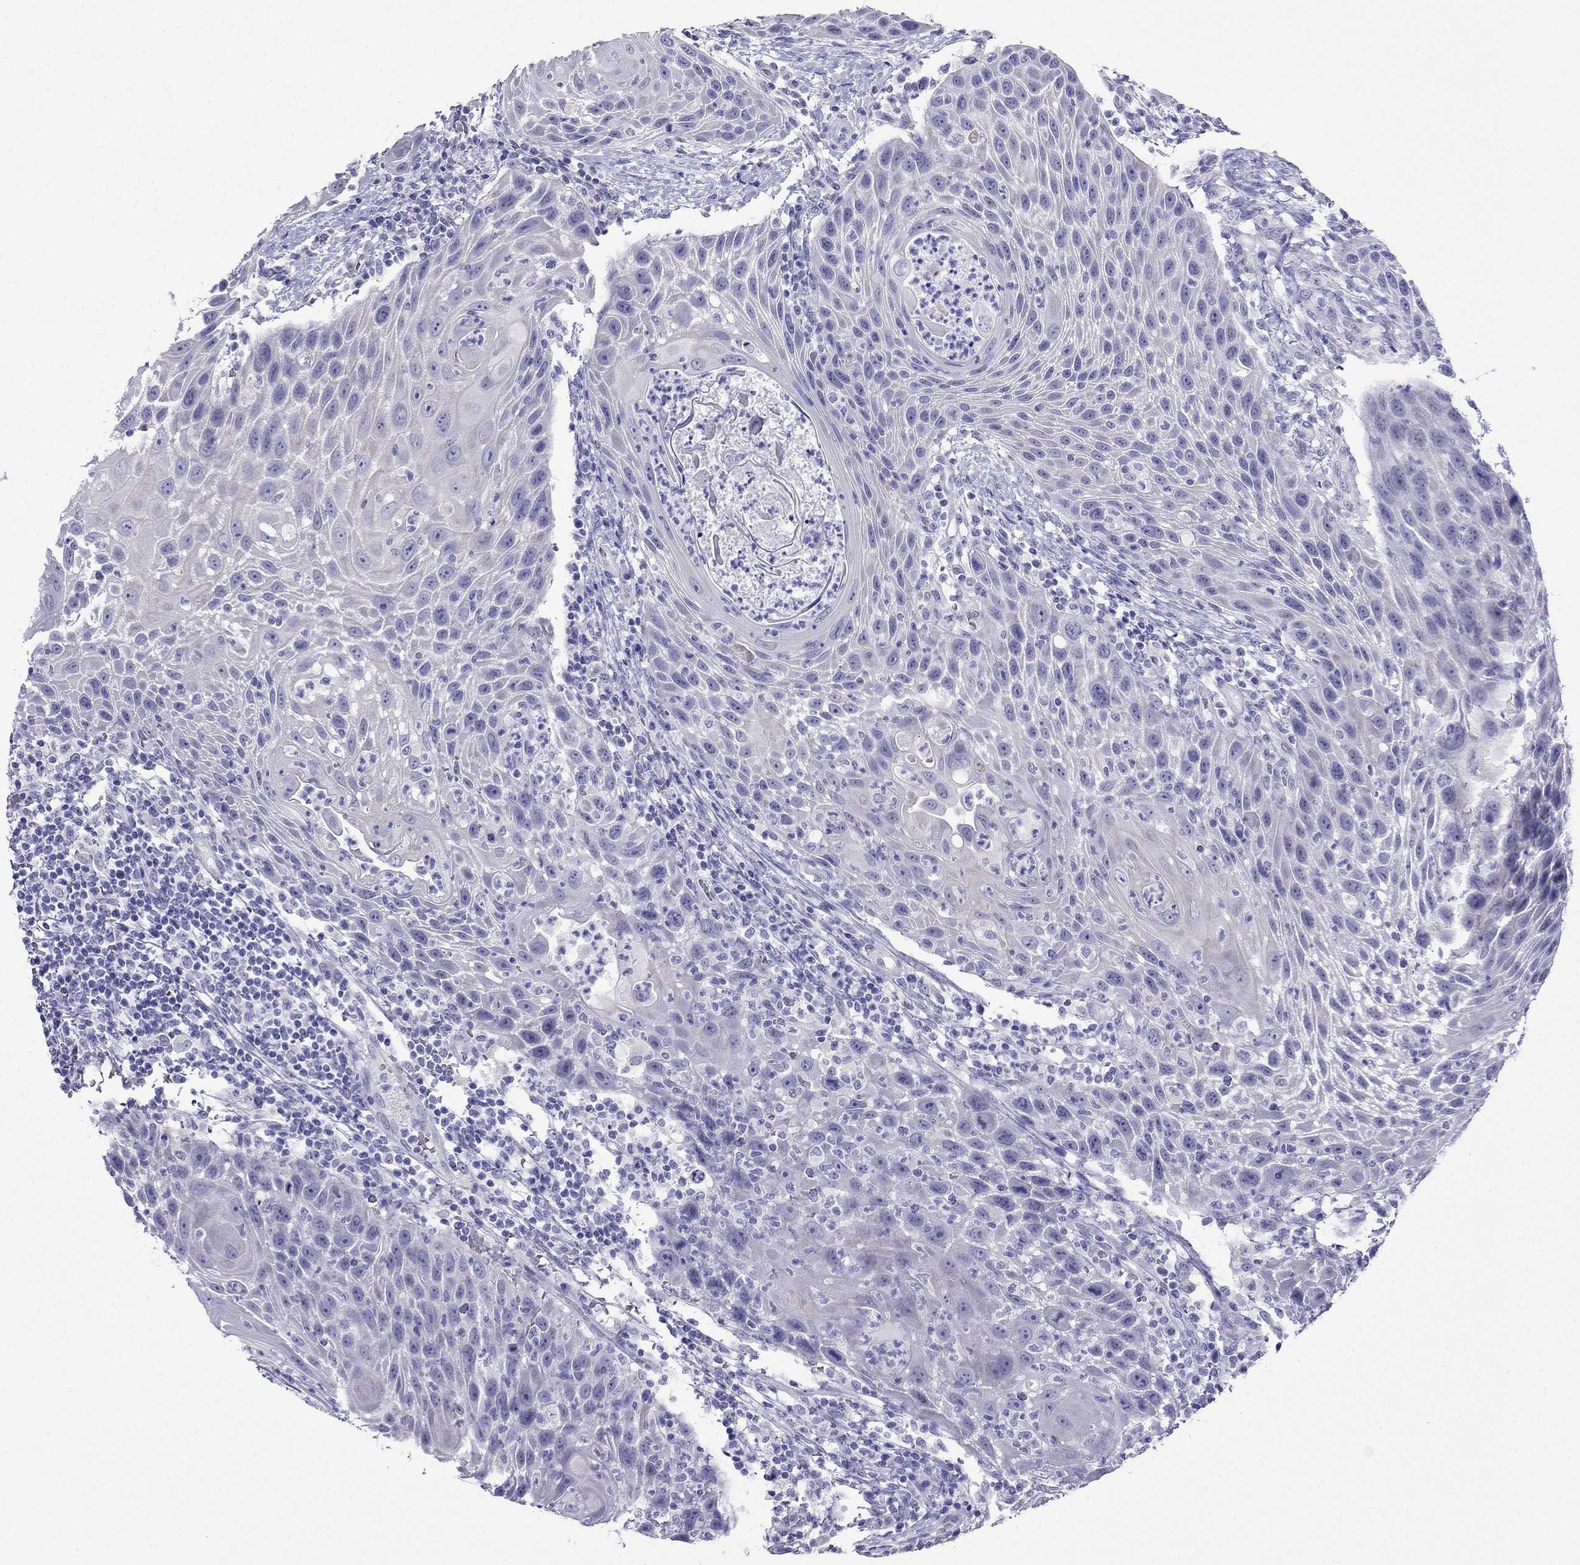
{"staining": {"intensity": "negative", "quantity": "none", "location": "none"}, "tissue": "head and neck cancer", "cell_type": "Tumor cells", "image_type": "cancer", "snomed": [{"axis": "morphology", "description": "Squamous cell carcinoma, NOS"}, {"axis": "topography", "description": "Head-Neck"}], "caption": "IHC micrograph of neoplastic tissue: squamous cell carcinoma (head and neck) stained with DAB displays no significant protein expression in tumor cells.", "gene": "MGP", "patient": {"sex": "male", "age": 69}}